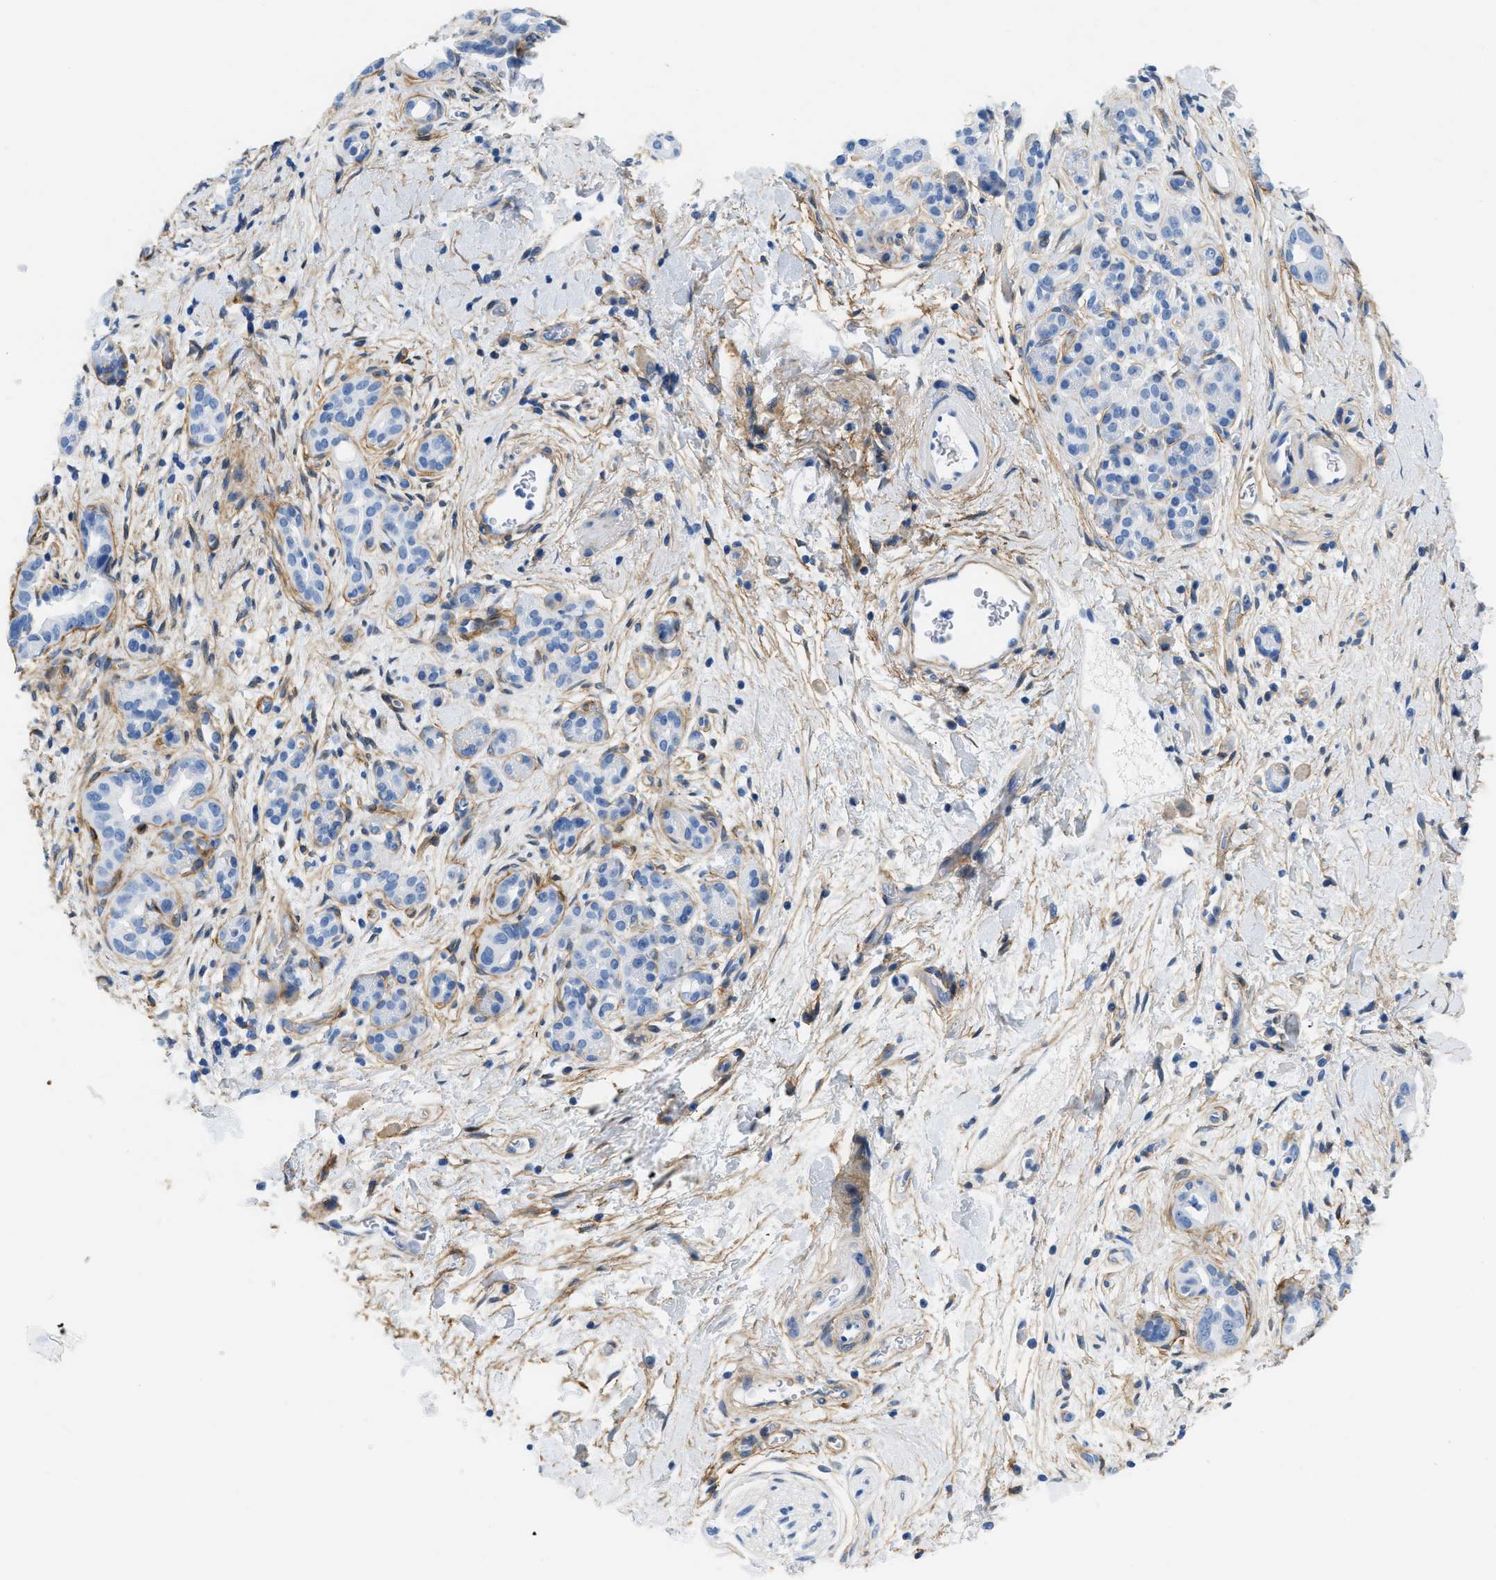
{"staining": {"intensity": "negative", "quantity": "none", "location": "none"}, "tissue": "pancreatic cancer", "cell_type": "Tumor cells", "image_type": "cancer", "snomed": [{"axis": "morphology", "description": "Adenocarcinoma, NOS"}, {"axis": "topography", "description": "Pancreas"}], "caption": "The IHC histopathology image has no significant expression in tumor cells of adenocarcinoma (pancreatic) tissue.", "gene": "PDGFRB", "patient": {"sex": "male", "age": 55}}